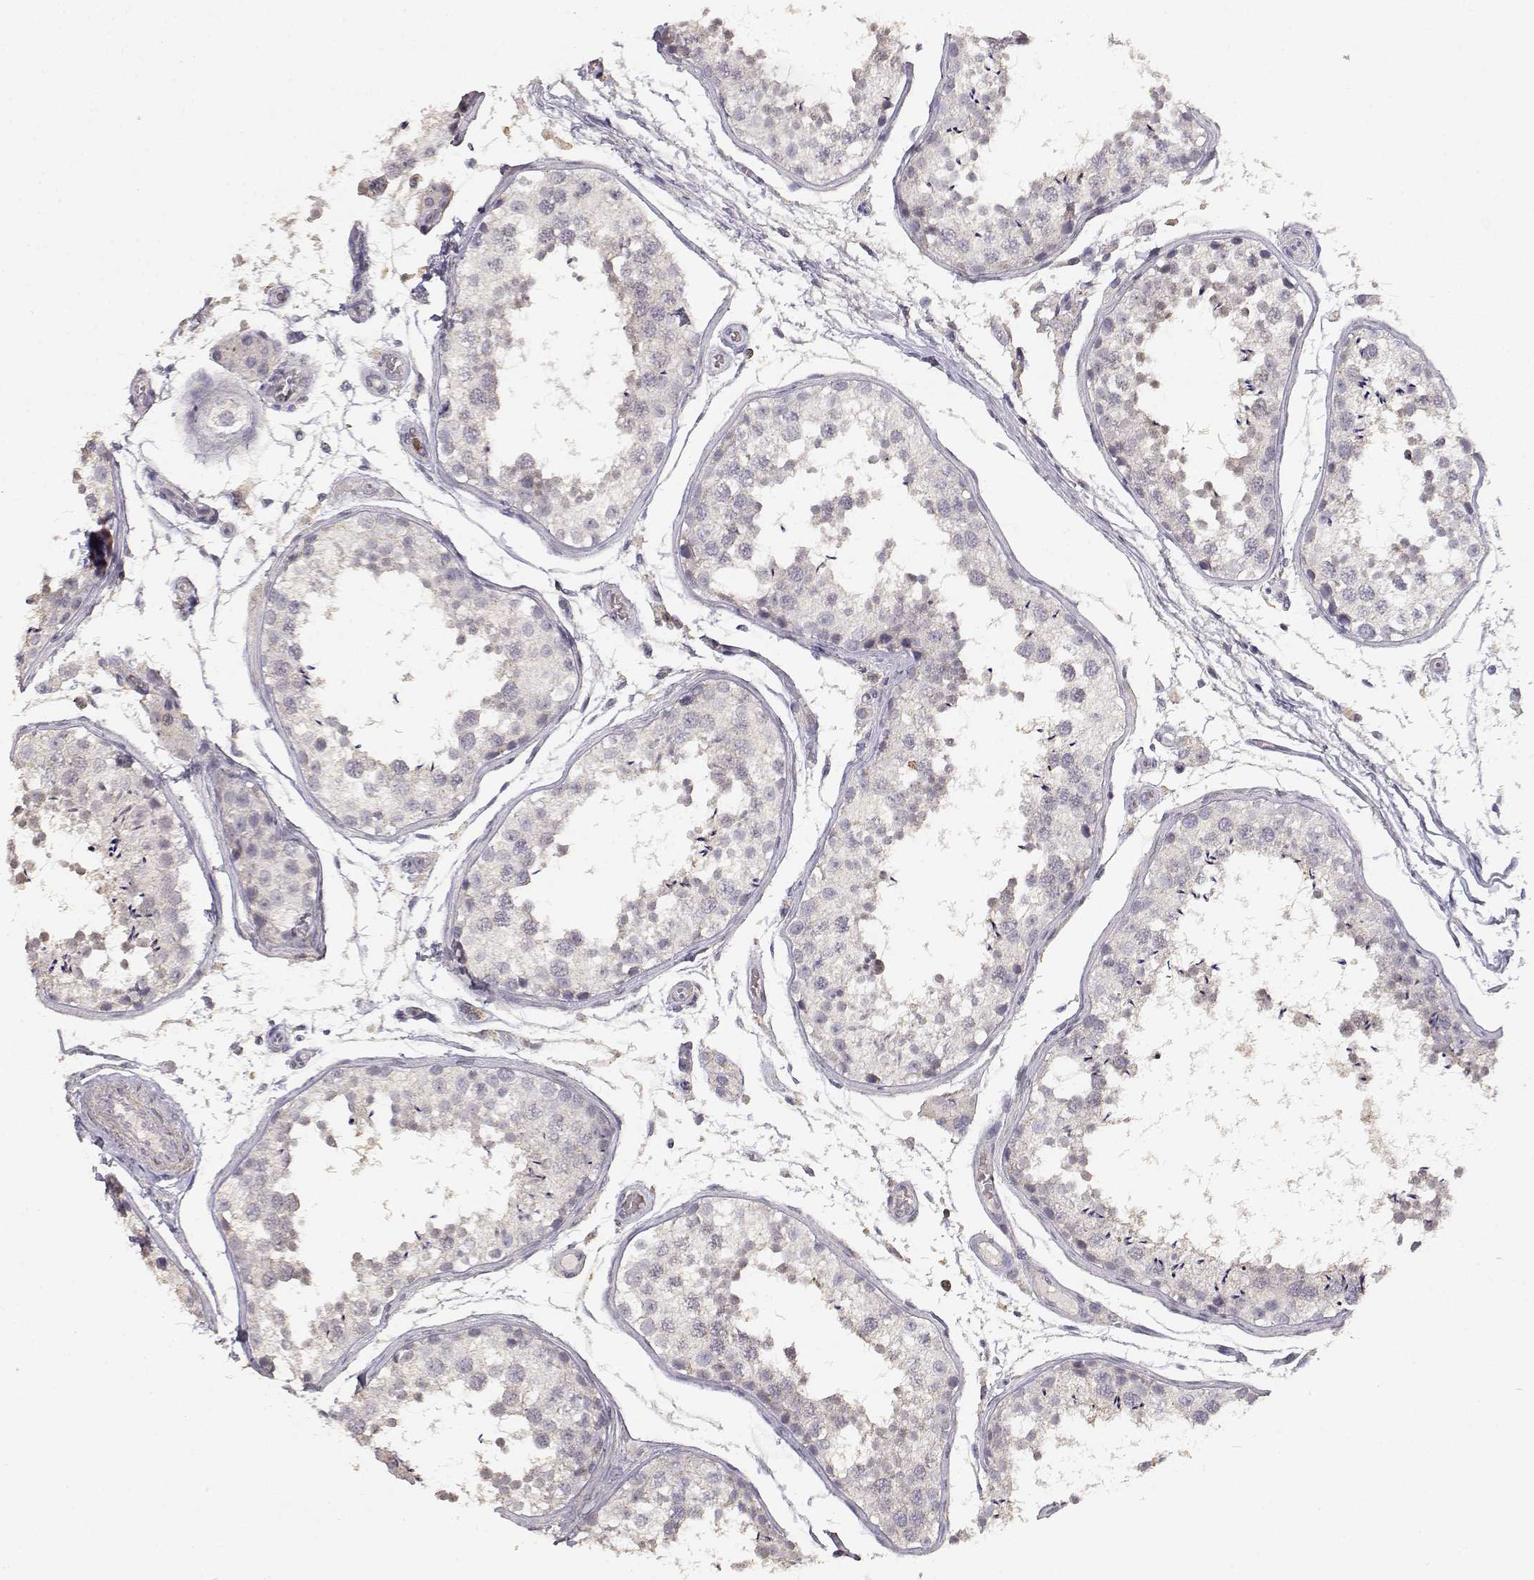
{"staining": {"intensity": "negative", "quantity": "none", "location": "none"}, "tissue": "testis", "cell_type": "Cells in seminiferous ducts", "image_type": "normal", "snomed": [{"axis": "morphology", "description": "Normal tissue, NOS"}, {"axis": "topography", "description": "Testis"}], "caption": "IHC photomicrograph of benign testis: human testis stained with DAB exhibits no significant protein positivity in cells in seminiferous ducts. The staining is performed using DAB (3,3'-diaminobenzidine) brown chromogen with nuclei counter-stained in using hematoxylin.", "gene": "TNFRSF10C", "patient": {"sex": "male", "age": 29}}